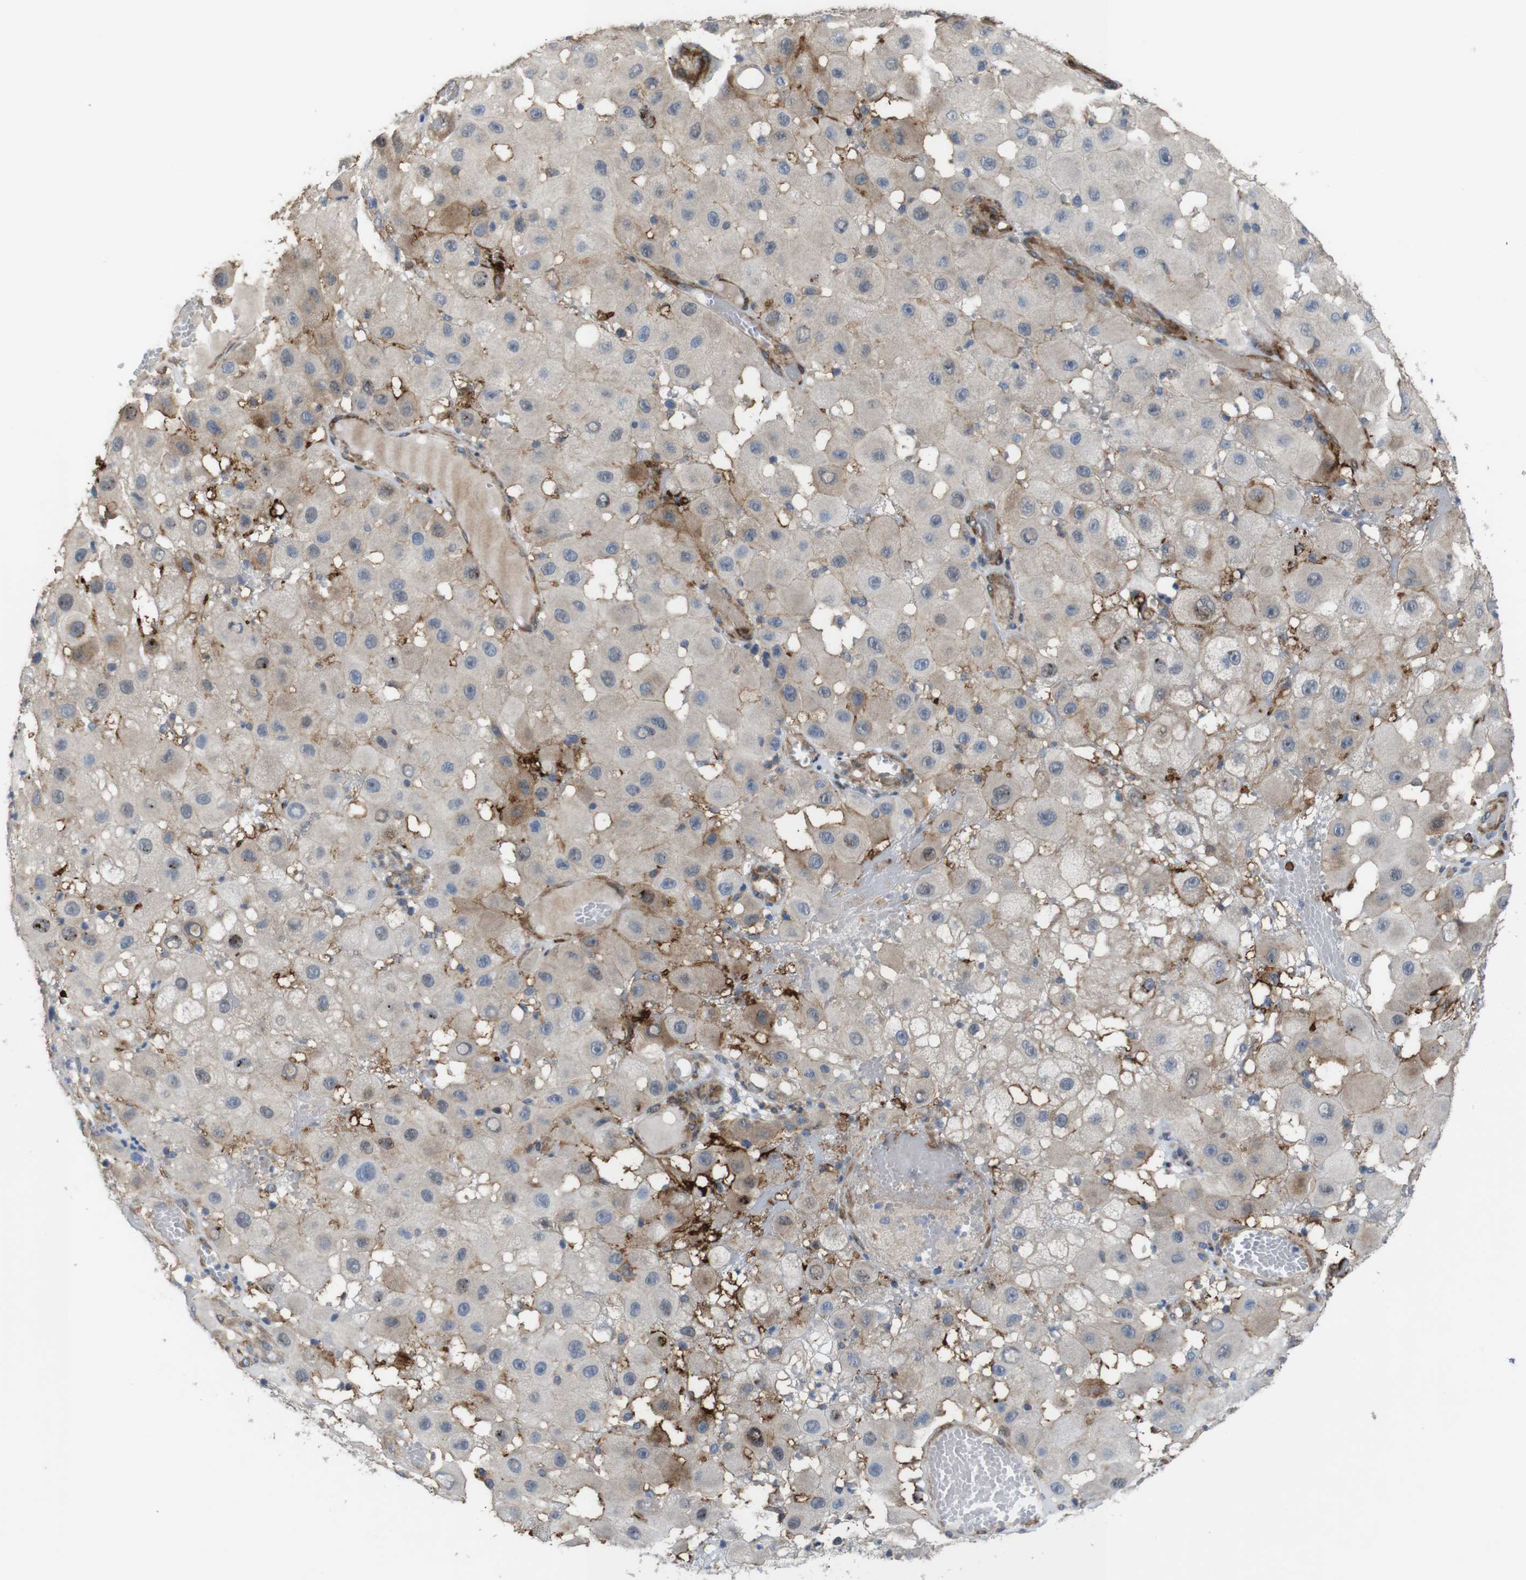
{"staining": {"intensity": "moderate", "quantity": ">75%", "location": "cytoplasmic/membranous"}, "tissue": "melanoma", "cell_type": "Tumor cells", "image_type": "cancer", "snomed": [{"axis": "morphology", "description": "Malignant melanoma, NOS"}, {"axis": "topography", "description": "Skin"}], "caption": "Human malignant melanoma stained for a protein (brown) exhibits moderate cytoplasmic/membranous positive positivity in about >75% of tumor cells.", "gene": "PCOLCE2", "patient": {"sex": "female", "age": 81}}